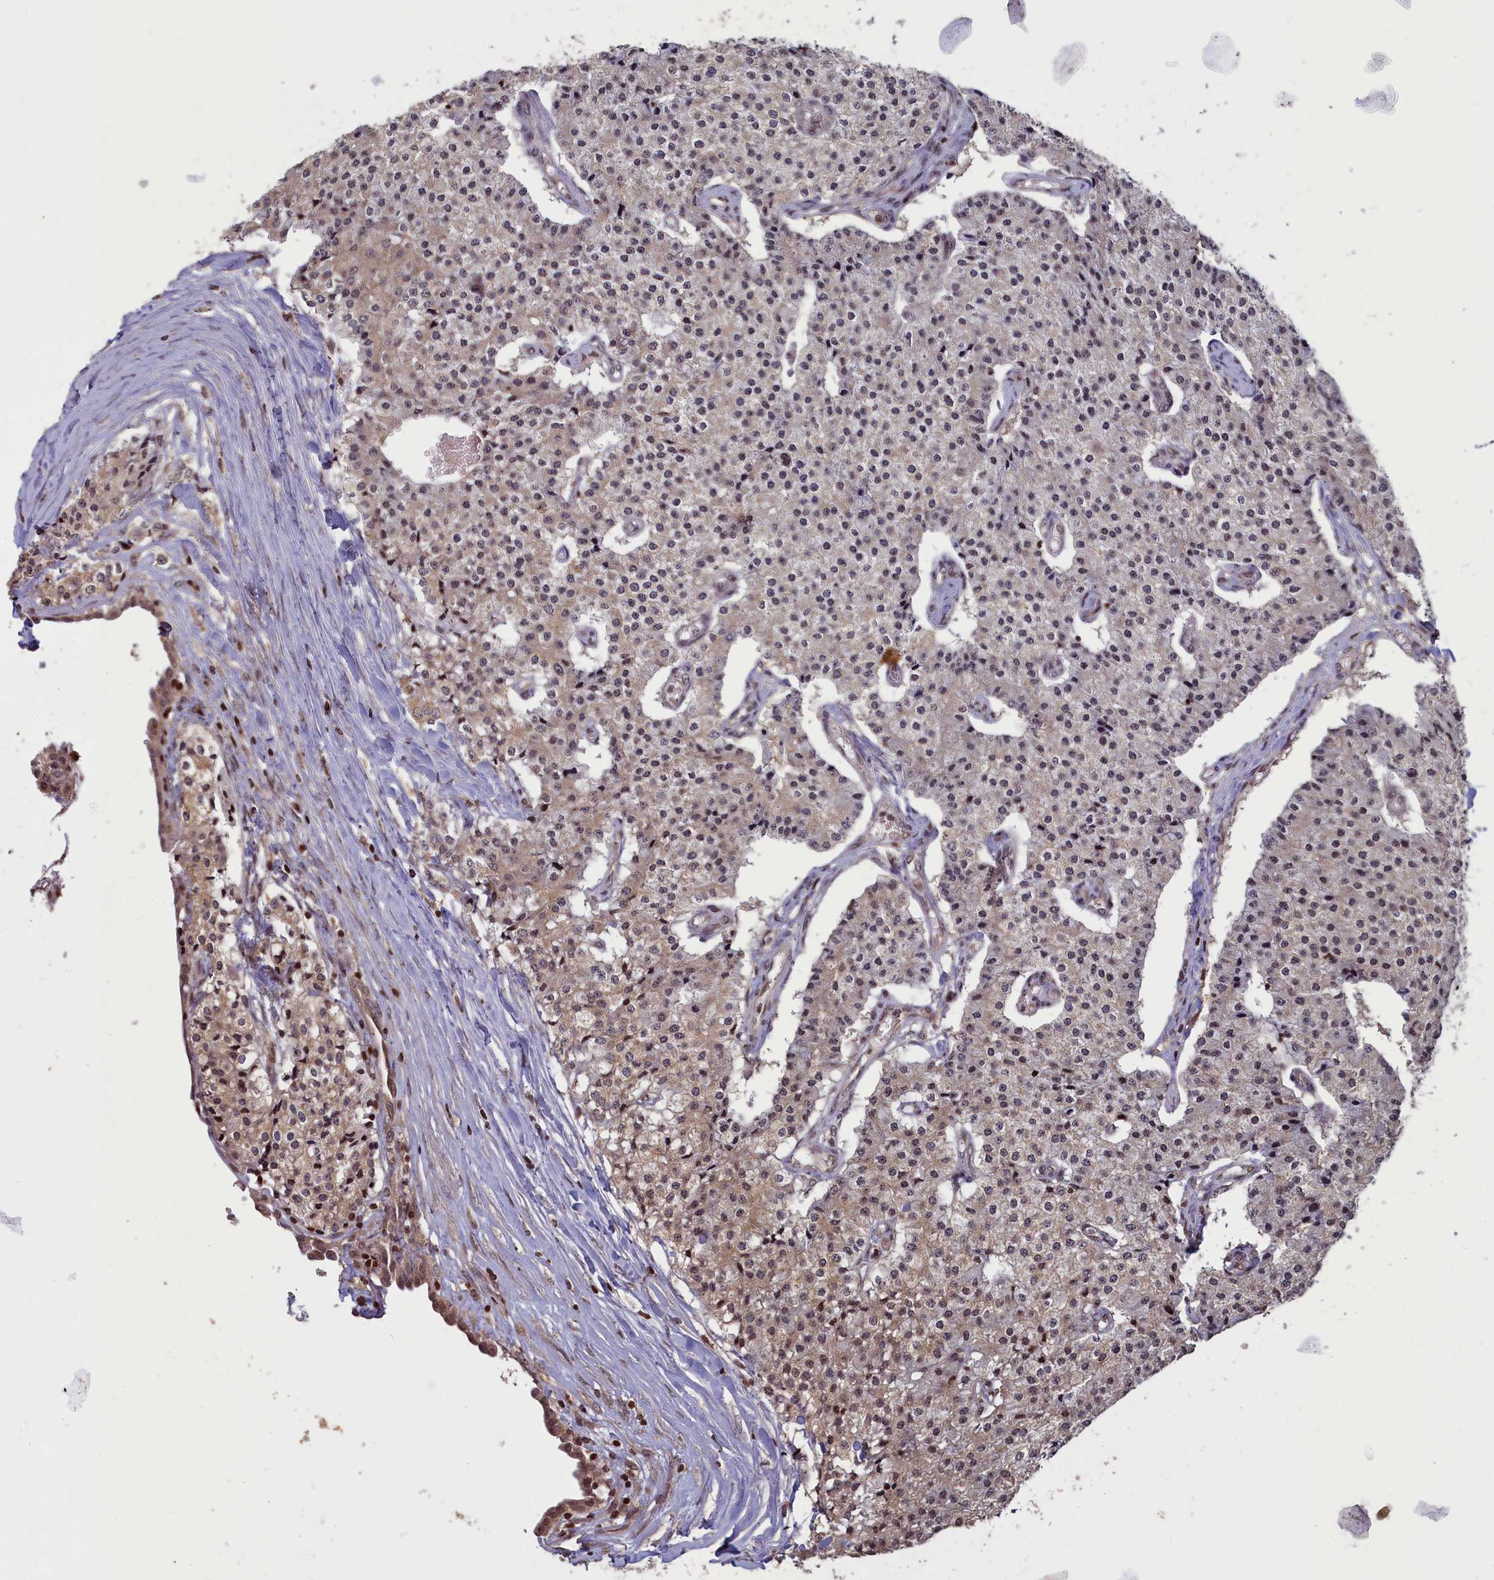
{"staining": {"intensity": "weak", "quantity": "25%-75%", "location": "cytoplasmic/membranous,nuclear"}, "tissue": "carcinoid", "cell_type": "Tumor cells", "image_type": "cancer", "snomed": [{"axis": "morphology", "description": "Carcinoid, malignant, NOS"}, {"axis": "topography", "description": "Colon"}], "caption": "A high-resolution histopathology image shows immunohistochemistry staining of carcinoid (malignant), which displays weak cytoplasmic/membranous and nuclear expression in about 25%-75% of tumor cells.", "gene": "NUBP1", "patient": {"sex": "female", "age": 52}}